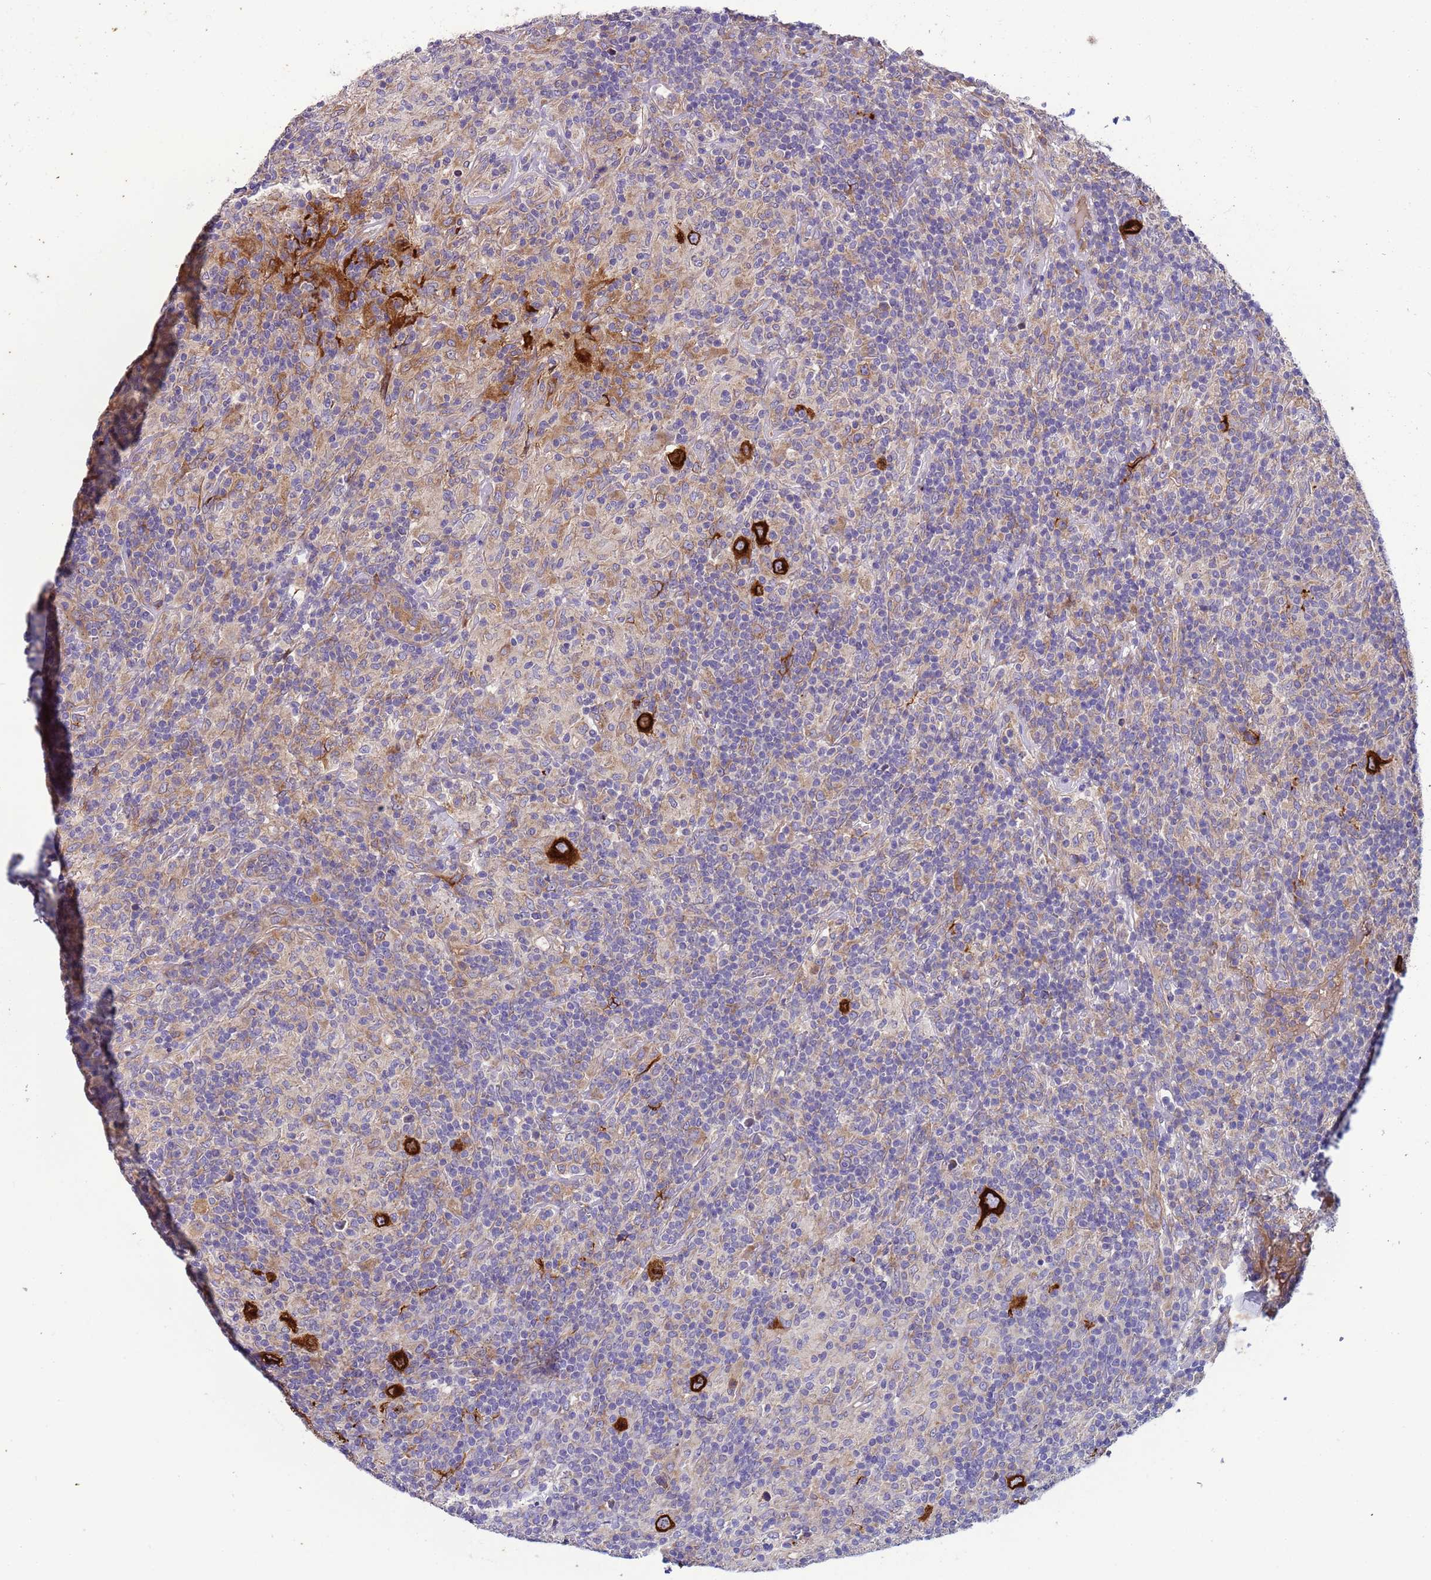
{"staining": {"intensity": "strong", "quantity": ">75%", "location": "cytoplasmic/membranous"}, "tissue": "lymphoma", "cell_type": "Tumor cells", "image_type": "cancer", "snomed": [{"axis": "morphology", "description": "Hodgkin's disease, NOS"}, {"axis": "topography", "description": "Lymph node"}], "caption": "Protein expression analysis of lymphoma shows strong cytoplasmic/membranous staining in about >75% of tumor cells.", "gene": "PAQR7", "patient": {"sex": "male", "age": 70}}